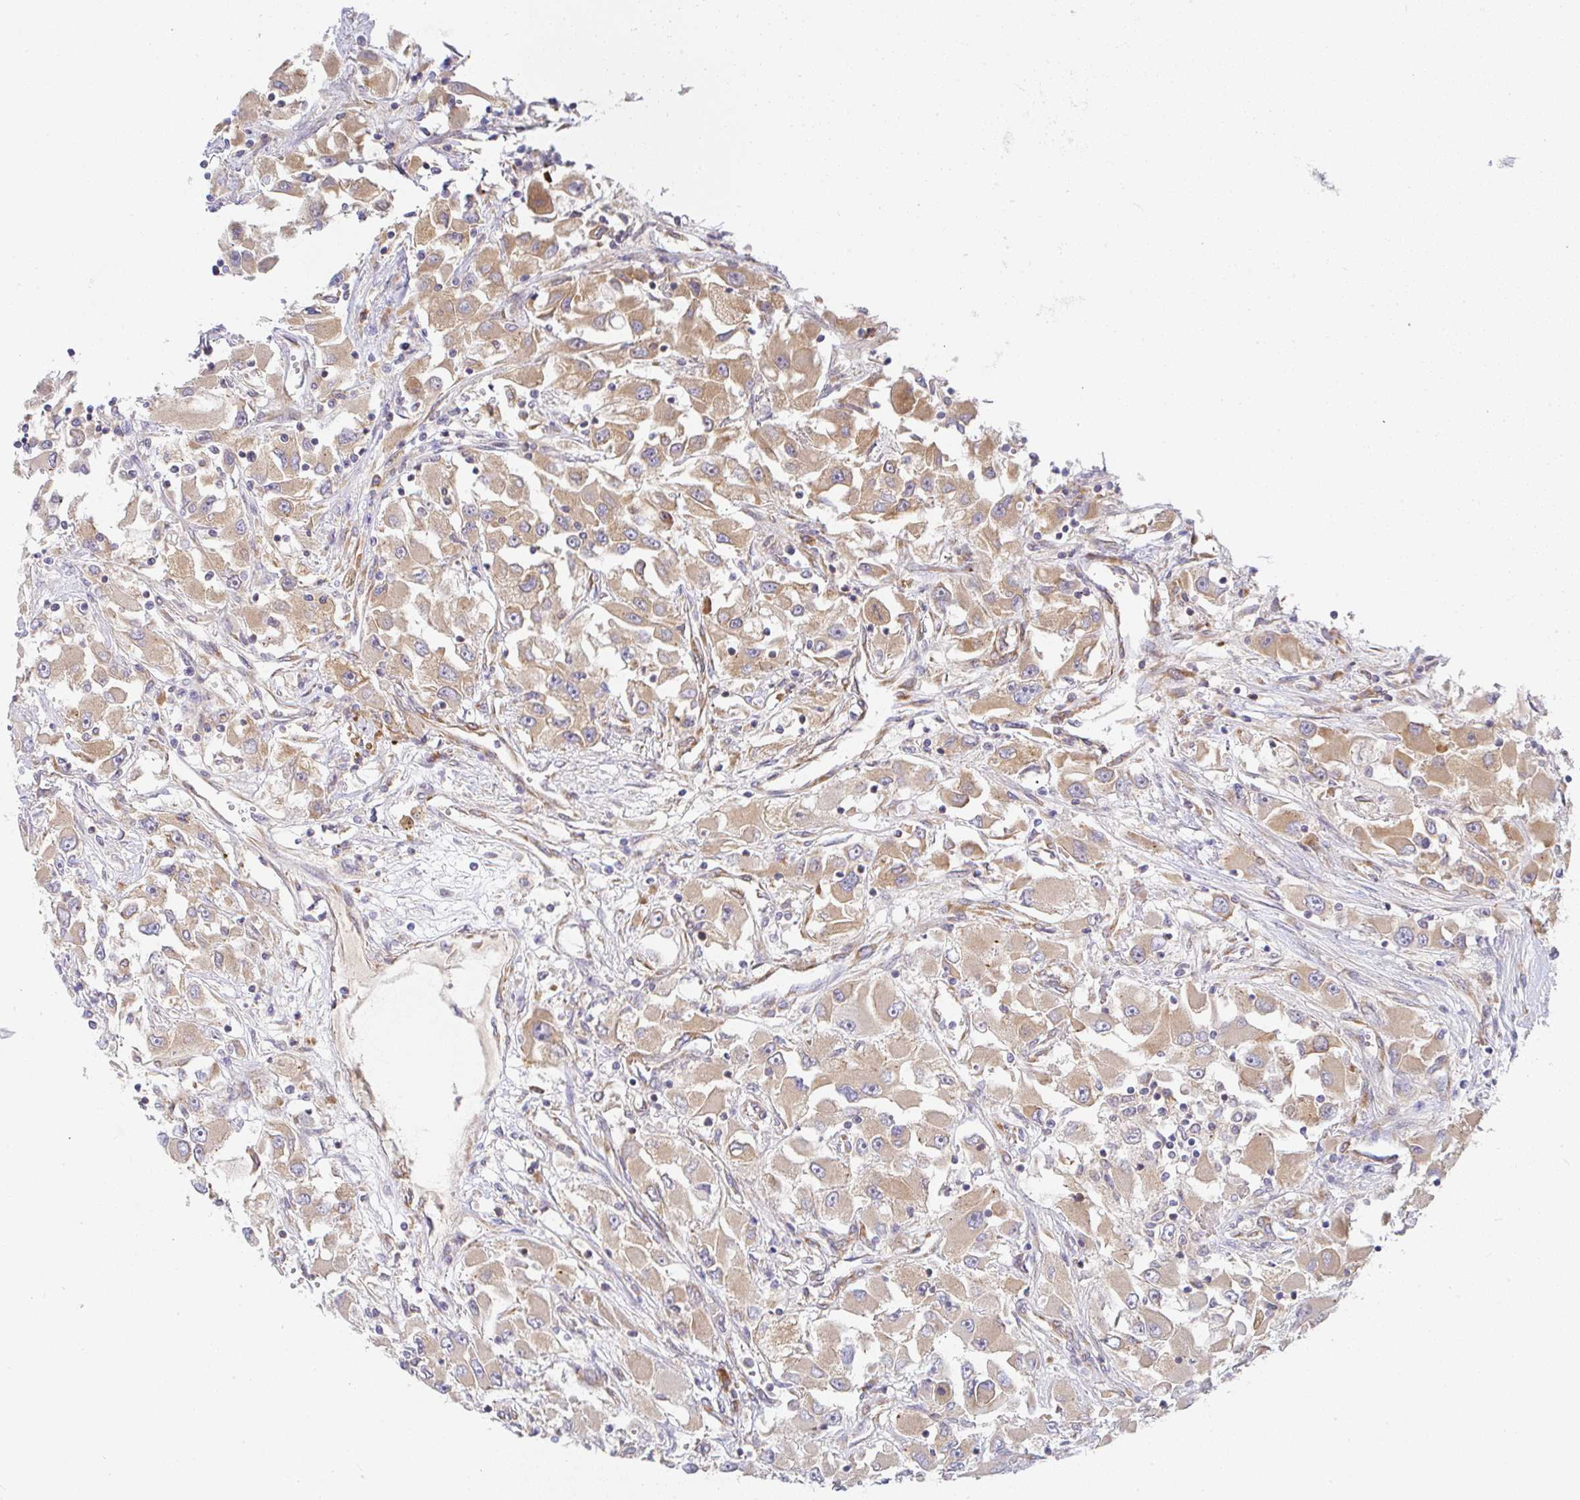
{"staining": {"intensity": "moderate", "quantity": ">75%", "location": "cytoplasmic/membranous"}, "tissue": "renal cancer", "cell_type": "Tumor cells", "image_type": "cancer", "snomed": [{"axis": "morphology", "description": "Adenocarcinoma, NOS"}, {"axis": "topography", "description": "Kidney"}], "caption": "Renal cancer stained with a brown dye shows moderate cytoplasmic/membranous positive expression in approximately >75% of tumor cells.", "gene": "DERL2", "patient": {"sex": "female", "age": 52}}